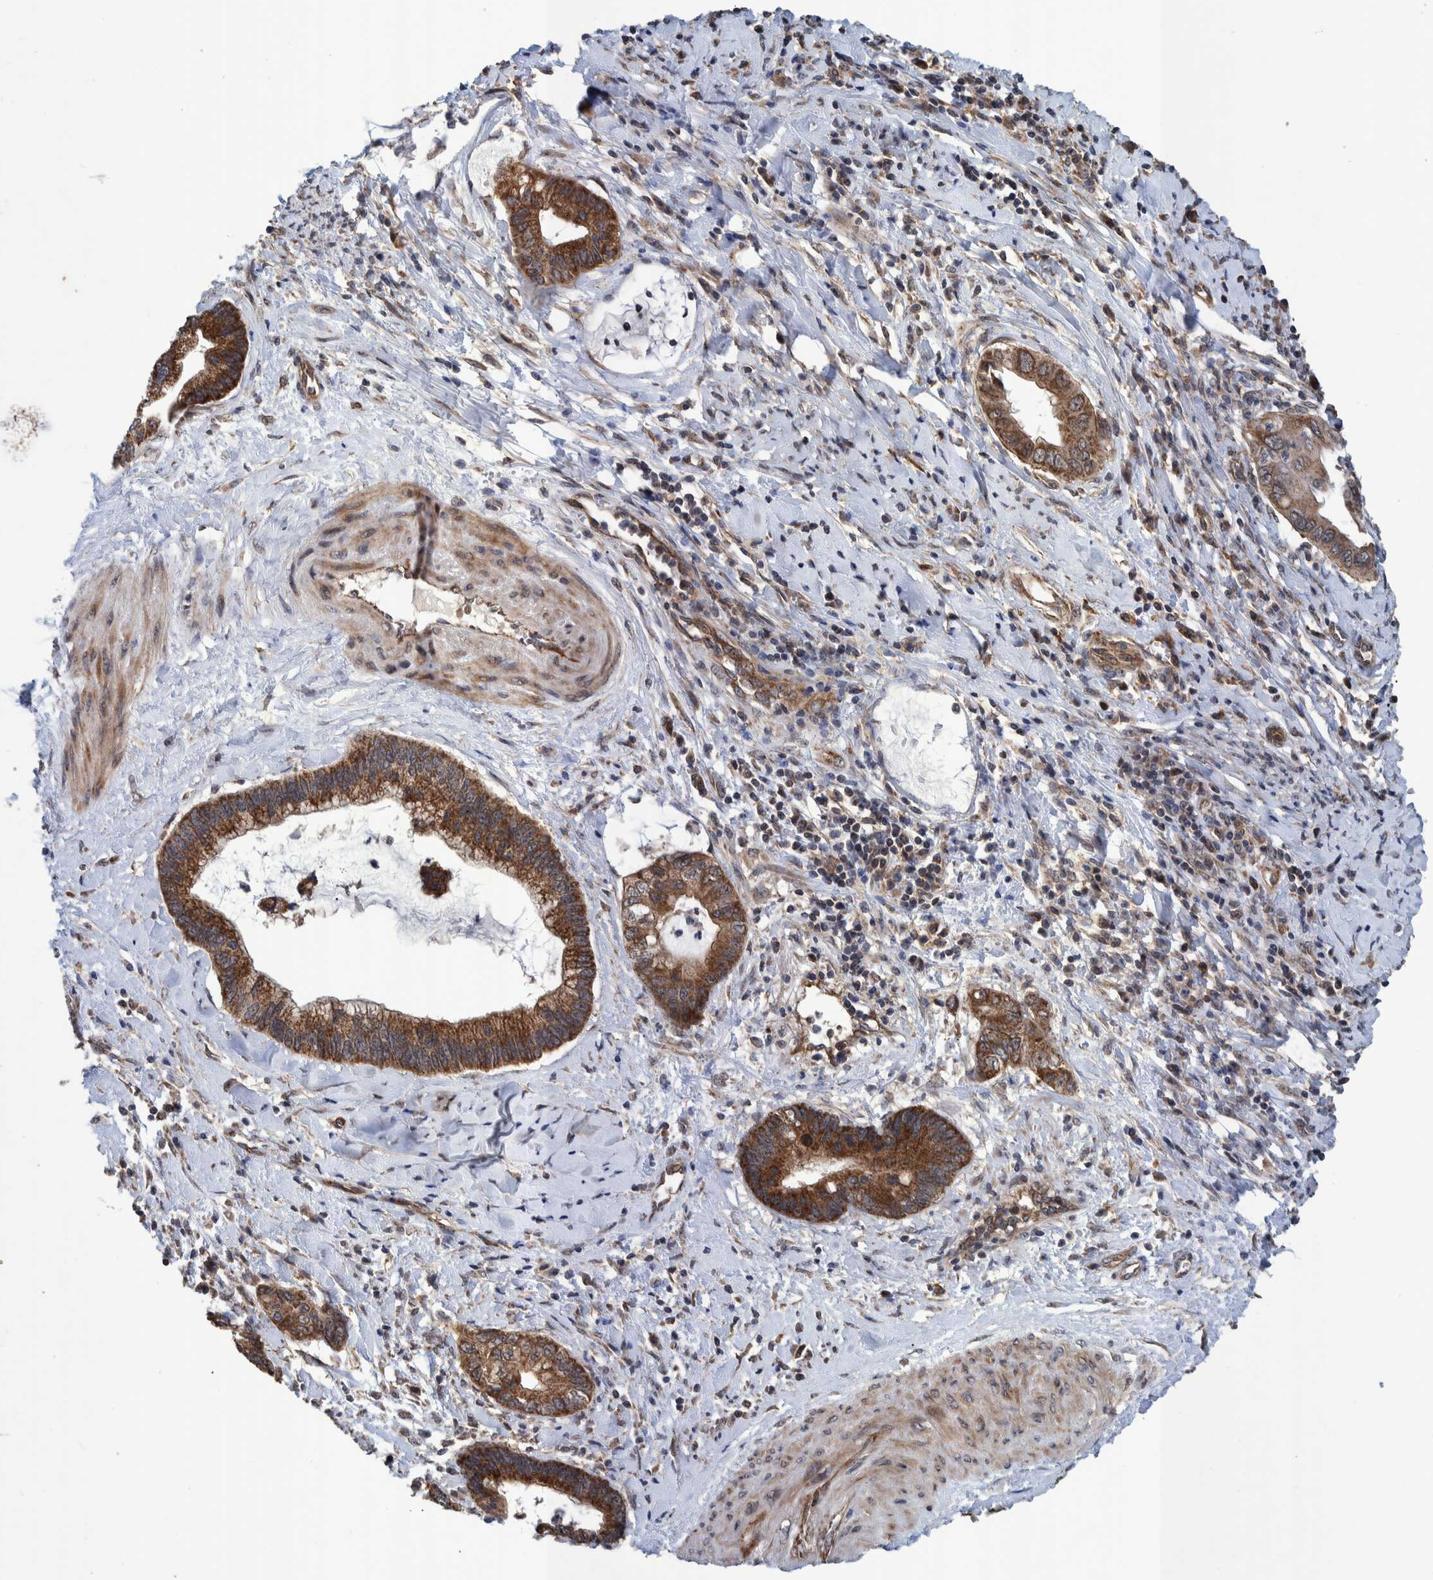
{"staining": {"intensity": "strong", "quantity": ">75%", "location": "cytoplasmic/membranous"}, "tissue": "cervical cancer", "cell_type": "Tumor cells", "image_type": "cancer", "snomed": [{"axis": "morphology", "description": "Adenocarcinoma, NOS"}, {"axis": "topography", "description": "Cervix"}], "caption": "The image shows immunohistochemical staining of cervical cancer. There is strong cytoplasmic/membranous positivity is identified in approximately >75% of tumor cells. (DAB IHC, brown staining for protein, blue staining for nuclei).", "gene": "MRPS7", "patient": {"sex": "female", "age": 44}}